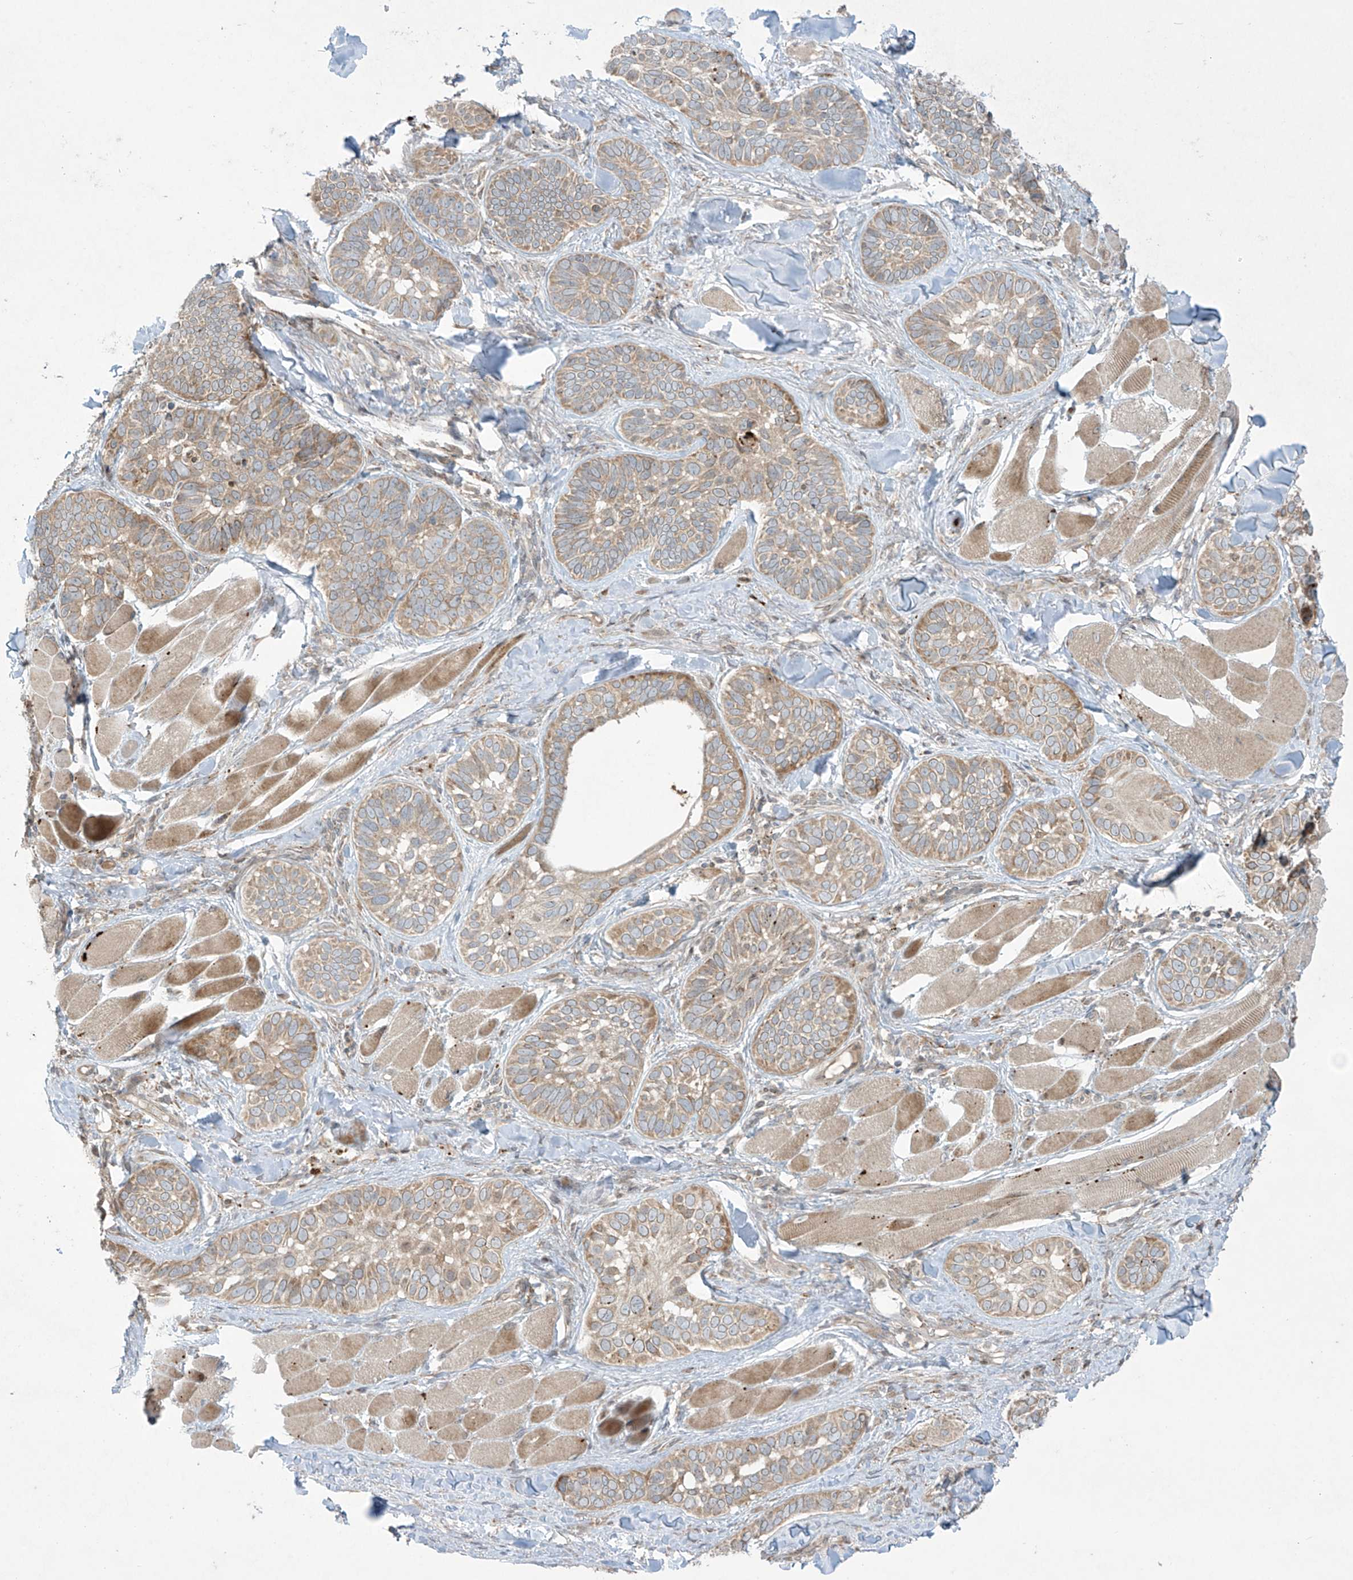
{"staining": {"intensity": "moderate", "quantity": ">75%", "location": "cytoplasmic/membranous"}, "tissue": "skin cancer", "cell_type": "Tumor cells", "image_type": "cancer", "snomed": [{"axis": "morphology", "description": "Basal cell carcinoma"}, {"axis": "topography", "description": "Skin"}], "caption": "High-magnification brightfield microscopy of skin cancer (basal cell carcinoma) stained with DAB (3,3'-diaminobenzidine) (brown) and counterstained with hematoxylin (blue). tumor cells exhibit moderate cytoplasmic/membranous staining is appreciated in about>75% of cells. Using DAB (3,3'-diaminobenzidine) (brown) and hematoxylin (blue) stains, captured at high magnification using brightfield microscopy.", "gene": "PPAT", "patient": {"sex": "male", "age": 62}}